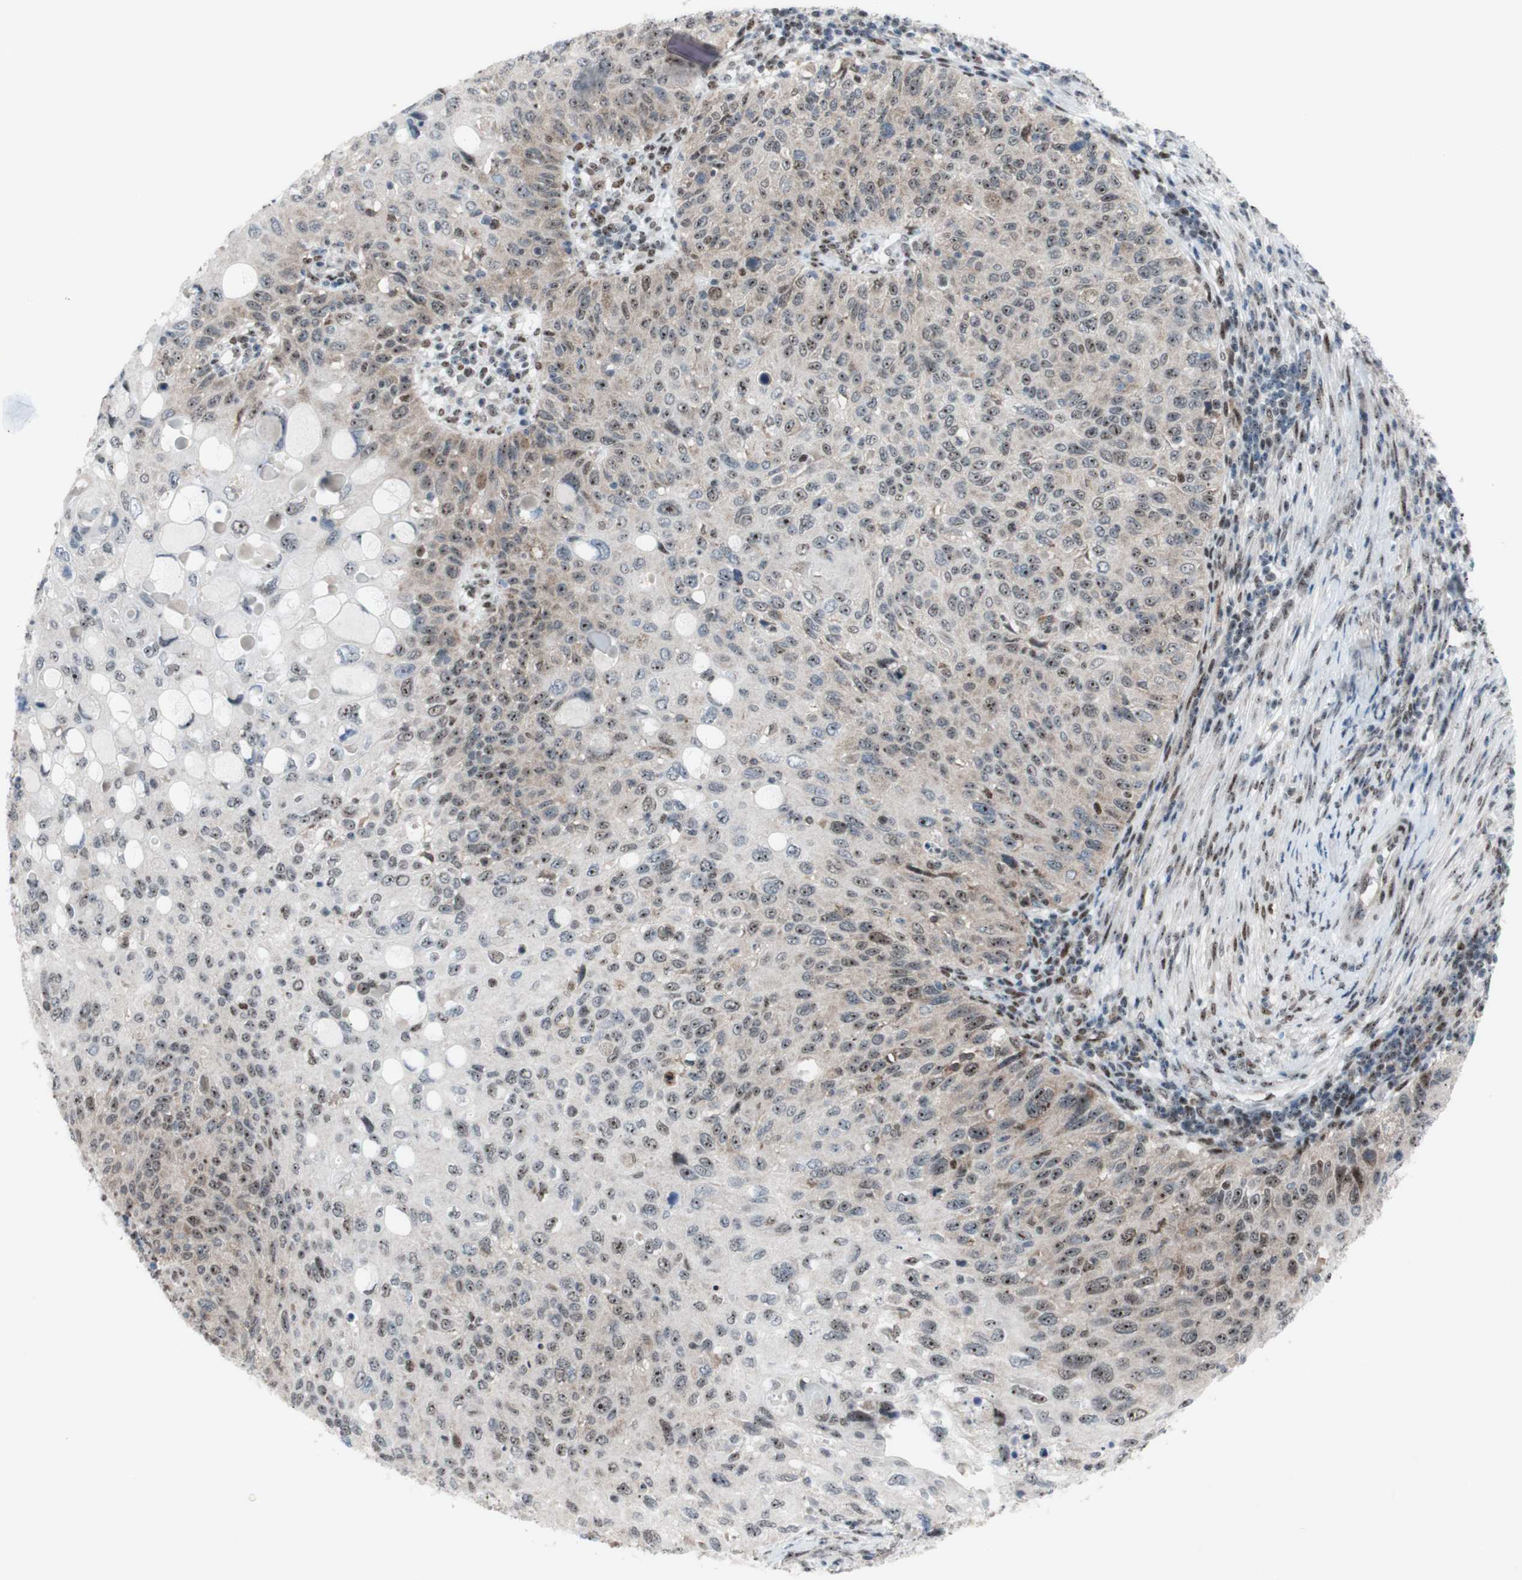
{"staining": {"intensity": "weak", "quantity": "25%-75%", "location": "nuclear"}, "tissue": "cervical cancer", "cell_type": "Tumor cells", "image_type": "cancer", "snomed": [{"axis": "morphology", "description": "Squamous cell carcinoma, NOS"}, {"axis": "topography", "description": "Cervix"}], "caption": "Immunohistochemical staining of cervical squamous cell carcinoma displays weak nuclear protein staining in approximately 25%-75% of tumor cells. (brown staining indicates protein expression, while blue staining denotes nuclei).", "gene": "POLR1A", "patient": {"sex": "female", "age": 70}}